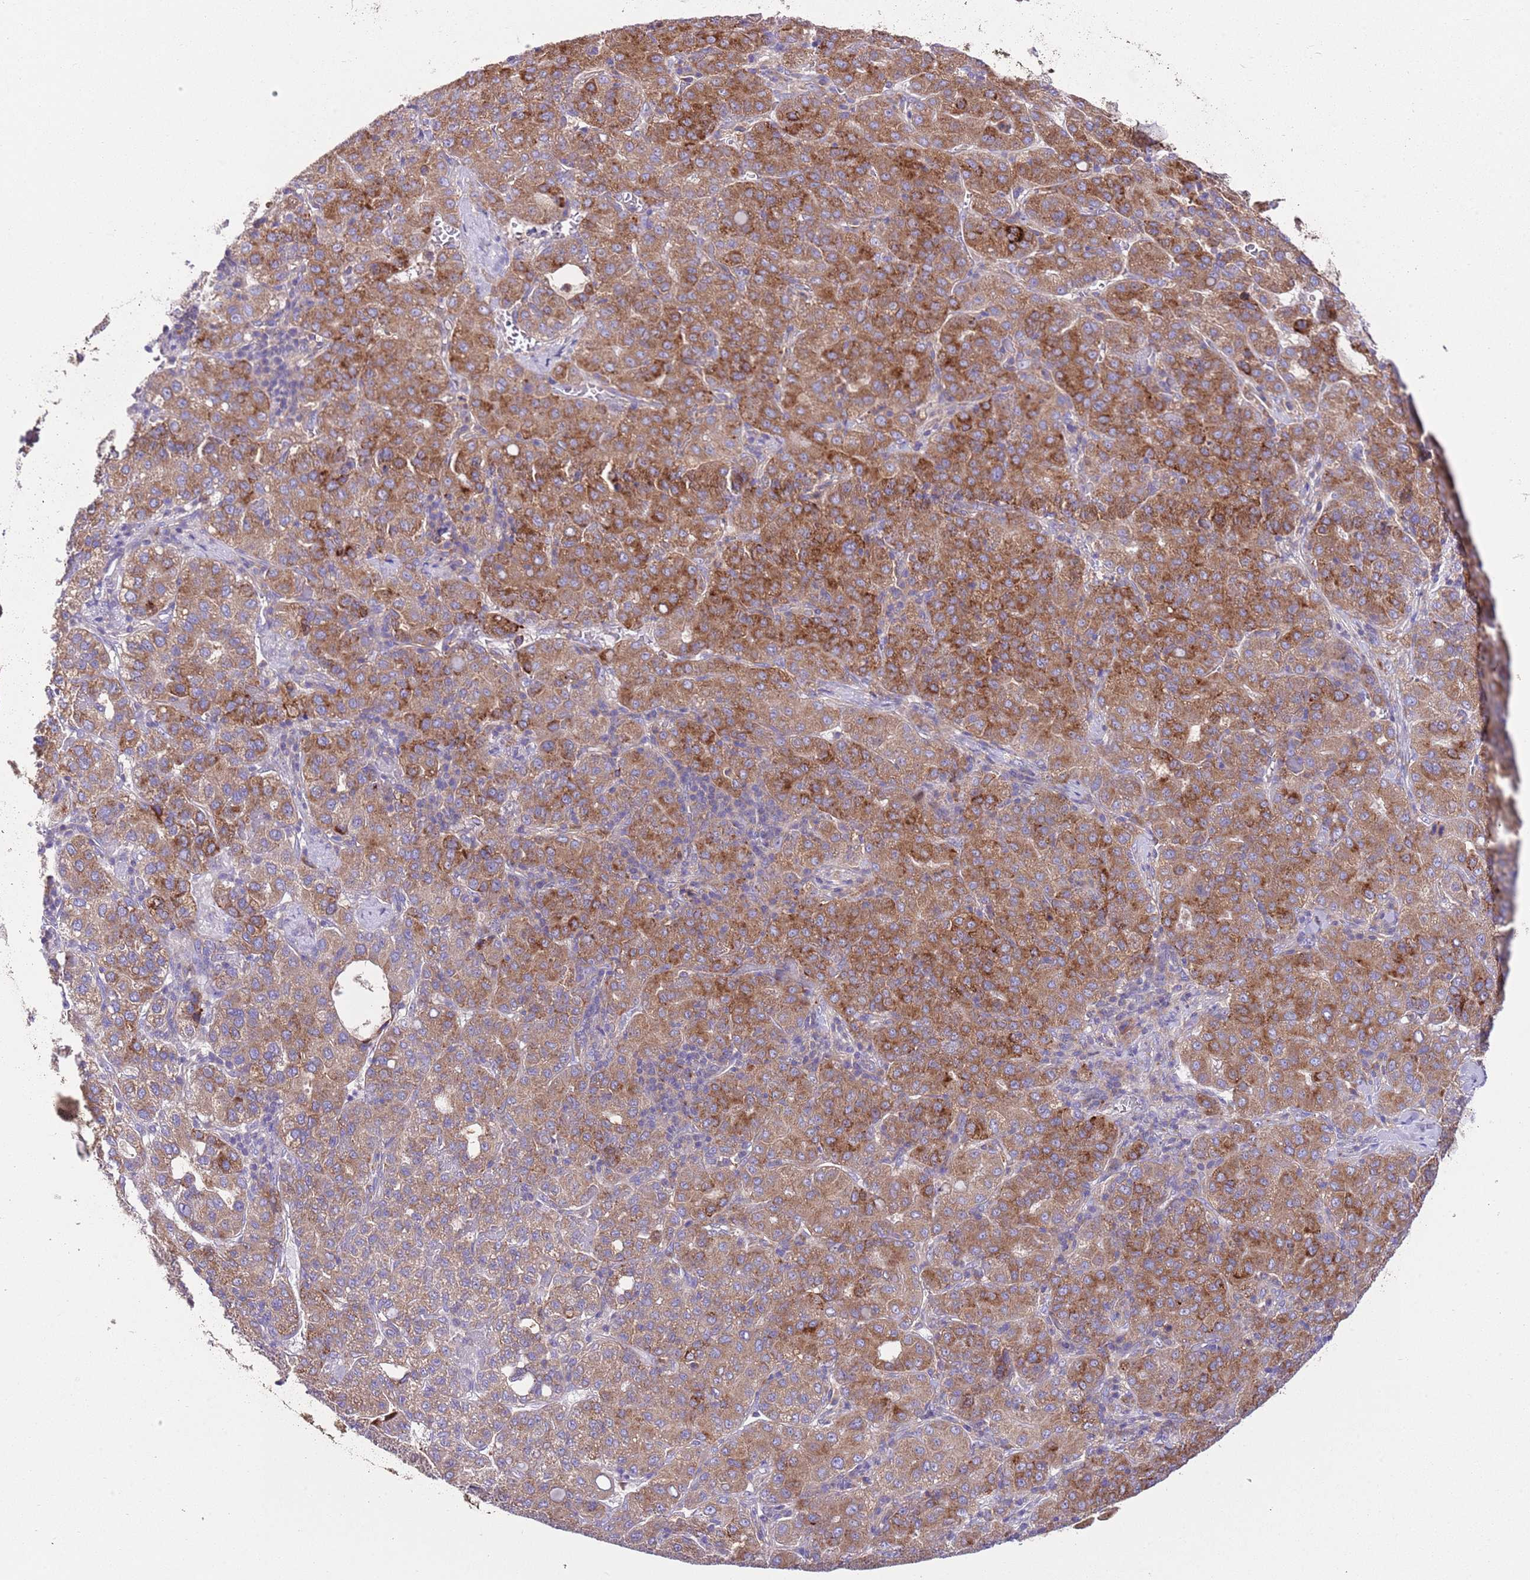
{"staining": {"intensity": "strong", "quantity": ">75%", "location": "cytoplasmic/membranous"}, "tissue": "liver cancer", "cell_type": "Tumor cells", "image_type": "cancer", "snomed": [{"axis": "morphology", "description": "Carcinoma, Hepatocellular, NOS"}, {"axis": "topography", "description": "Liver"}], "caption": "Immunohistochemistry micrograph of neoplastic tissue: liver cancer (hepatocellular carcinoma) stained using immunohistochemistry (IHC) demonstrates high levels of strong protein expression localized specifically in the cytoplasmic/membranous of tumor cells, appearing as a cytoplasmic/membranous brown color.", "gene": "RPS10", "patient": {"sex": "male", "age": 65}}